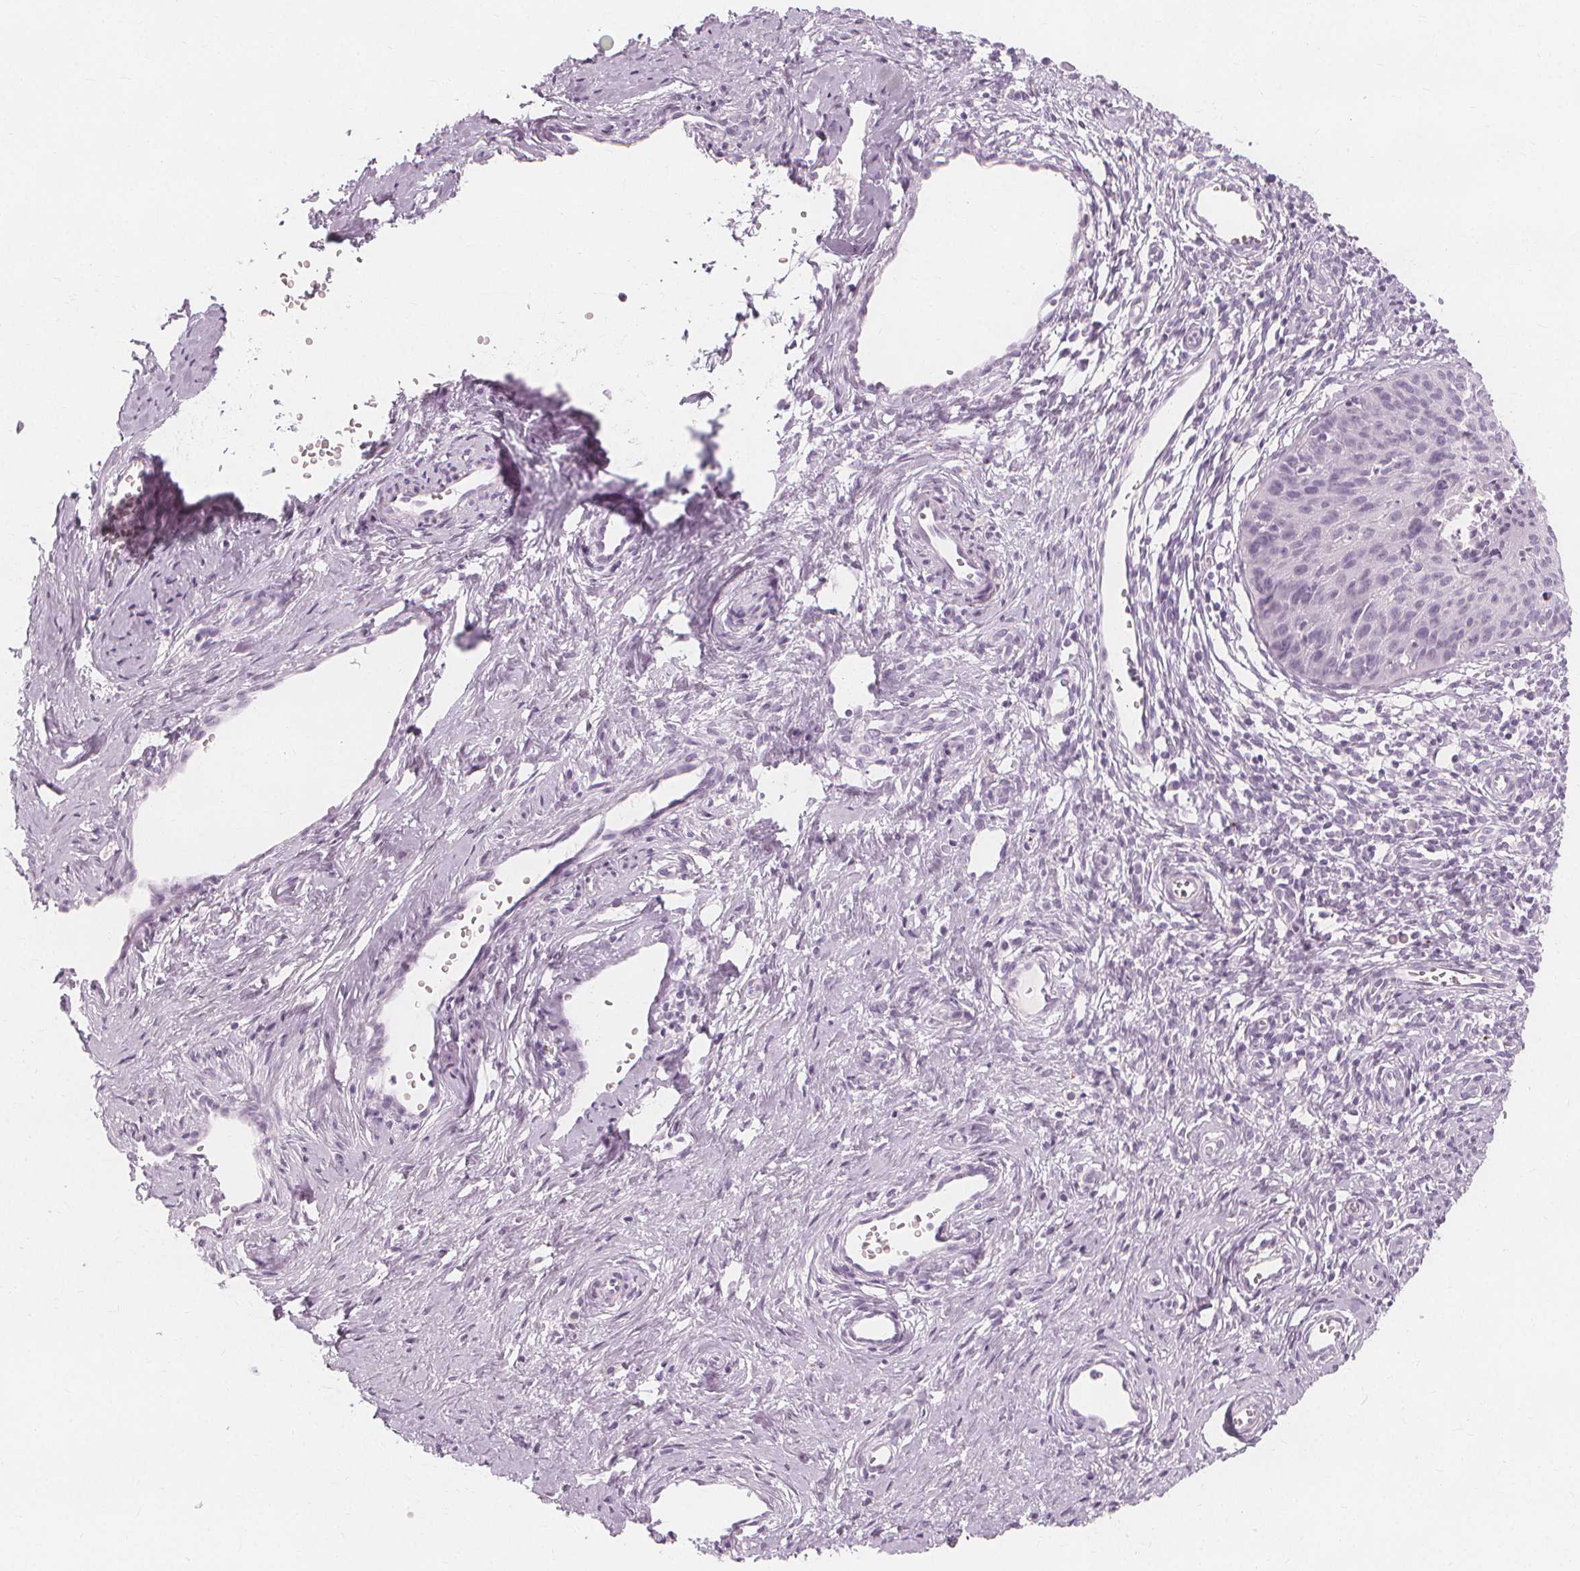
{"staining": {"intensity": "negative", "quantity": "none", "location": "none"}, "tissue": "cervical cancer", "cell_type": "Tumor cells", "image_type": "cancer", "snomed": [{"axis": "morphology", "description": "Squamous cell carcinoma, NOS"}, {"axis": "topography", "description": "Cervix"}], "caption": "This is an immunohistochemistry photomicrograph of cervical cancer. There is no positivity in tumor cells.", "gene": "TFF1", "patient": {"sex": "female", "age": 52}}